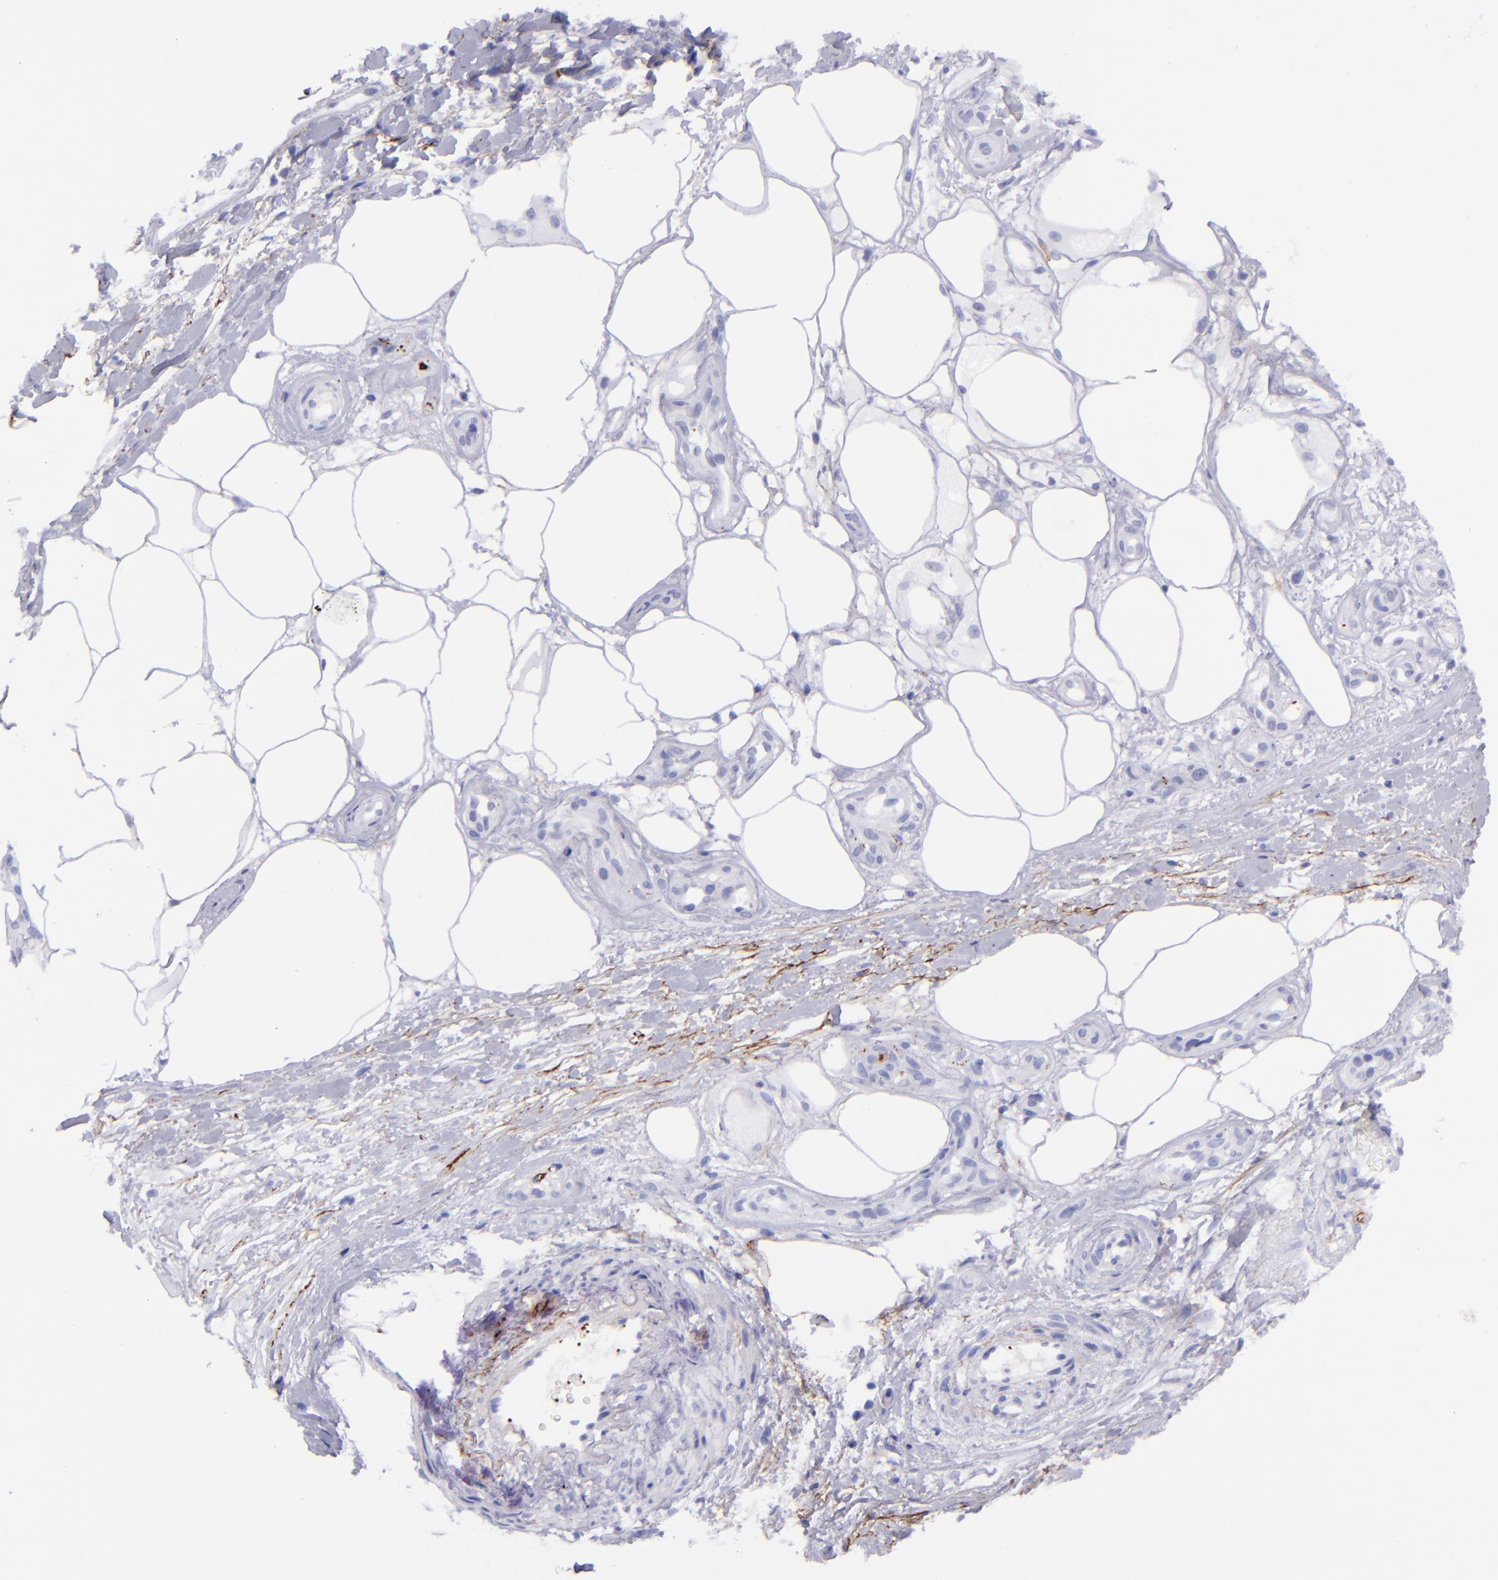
{"staining": {"intensity": "negative", "quantity": "none", "location": "none"}, "tissue": "melanoma", "cell_type": "Tumor cells", "image_type": "cancer", "snomed": [{"axis": "morphology", "description": "Malignant melanoma, NOS"}, {"axis": "topography", "description": "Skin"}], "caption": "Protein analysis of melanoma displays no significant positivity in tumor cells.", "gene": "EFCAB13", "patient": {"sex": "female", "age": 85}}